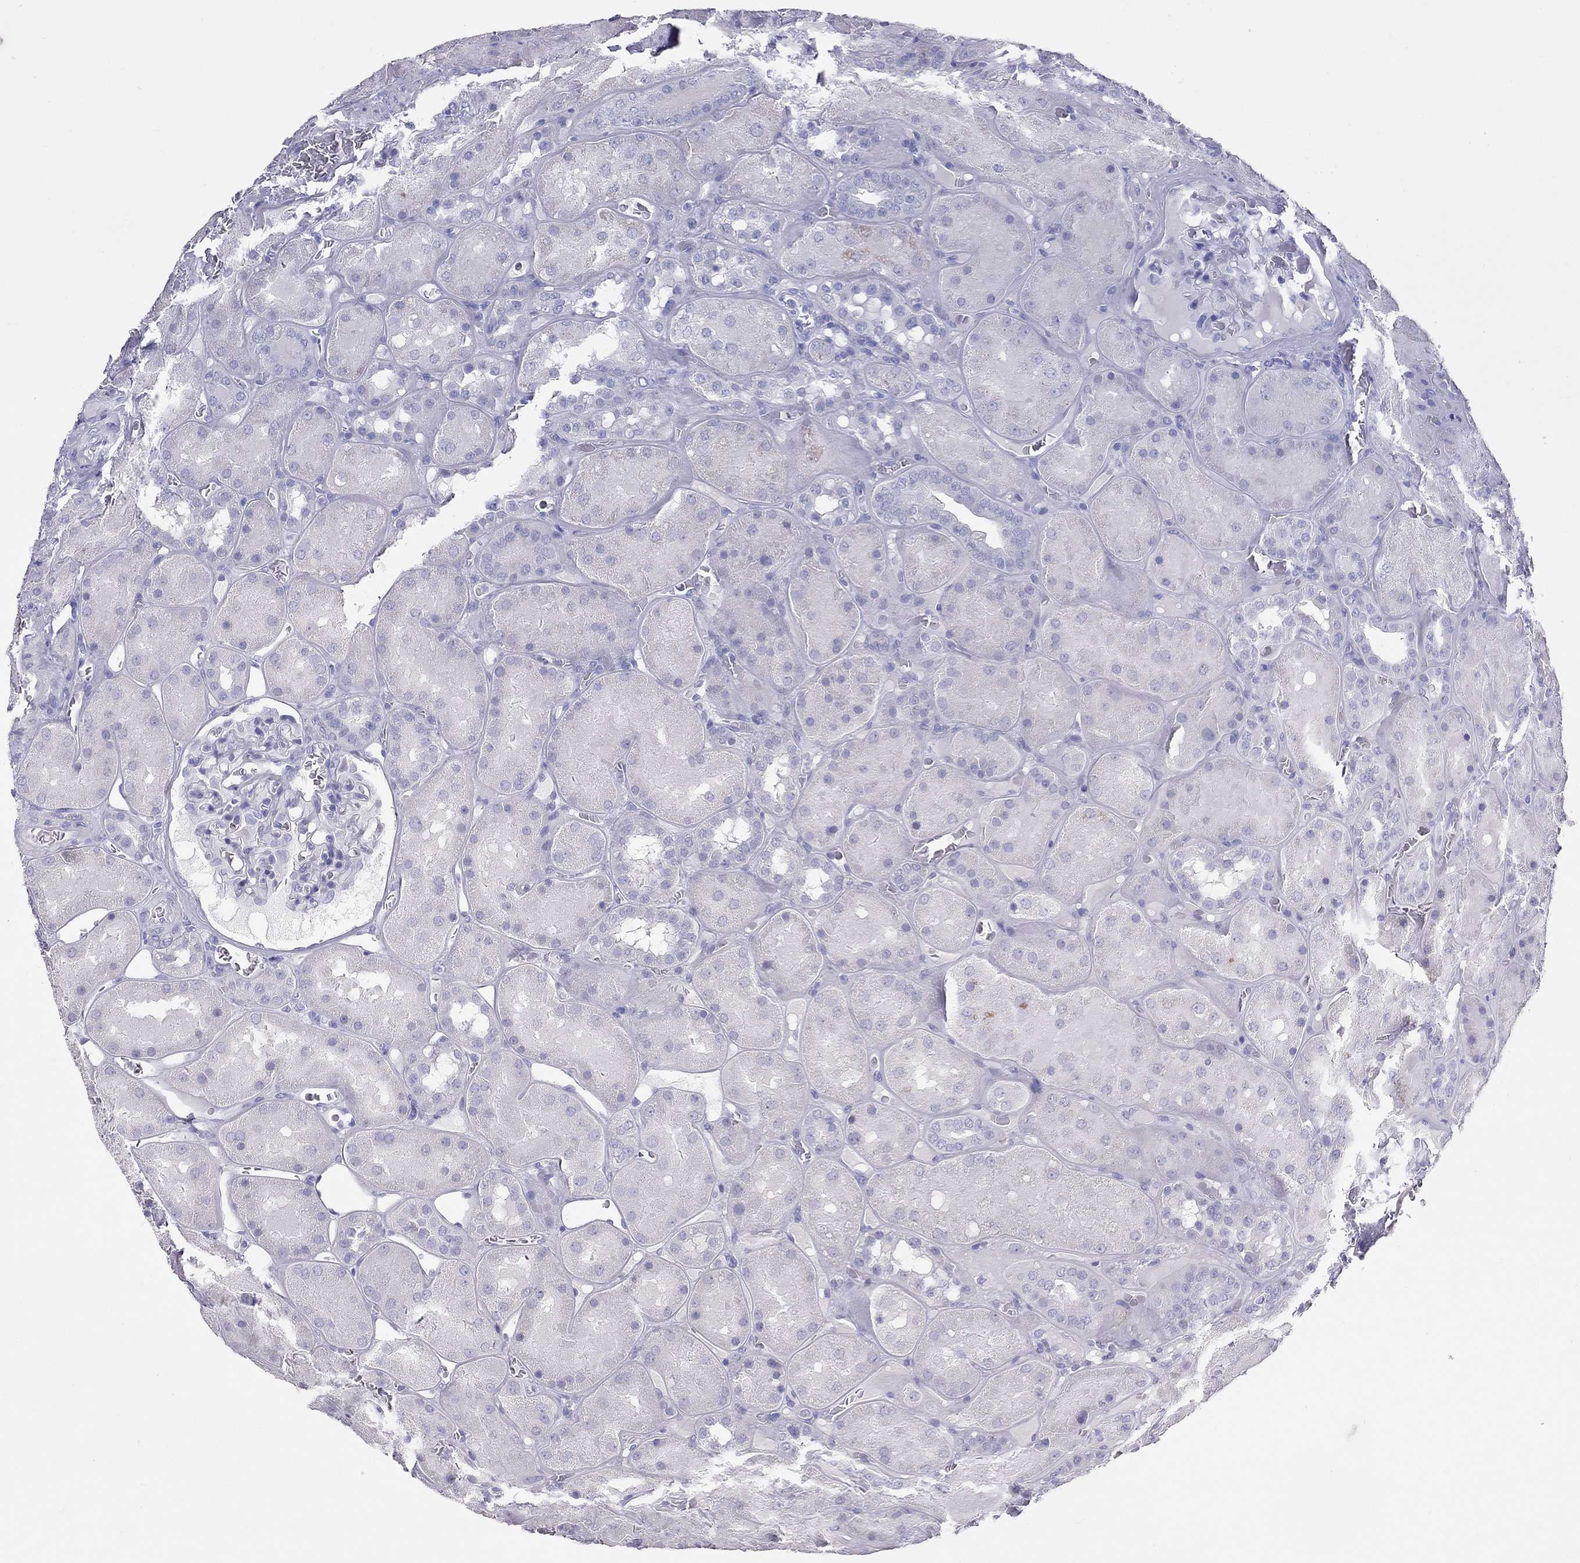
{"staining": {"intensity": "negative", "quantity": "none", "location": "none"}, "tissue": "kidney", "cell_type": "Cells in glomeruli", "image_type": "normal", "snomed": [{"axis": "morphology", "description": "Normal tissue, NOS"}, {"axis": "topography", "description": "Kidney"}], "caption": "A high-resolution image shows immunohistochemistry staining of unremarkable kidney, which demonstrates no significant positivity in cells in glomeruli.", "gene": "PSMB11", "patient": {"sex": "male", "age": 73}}